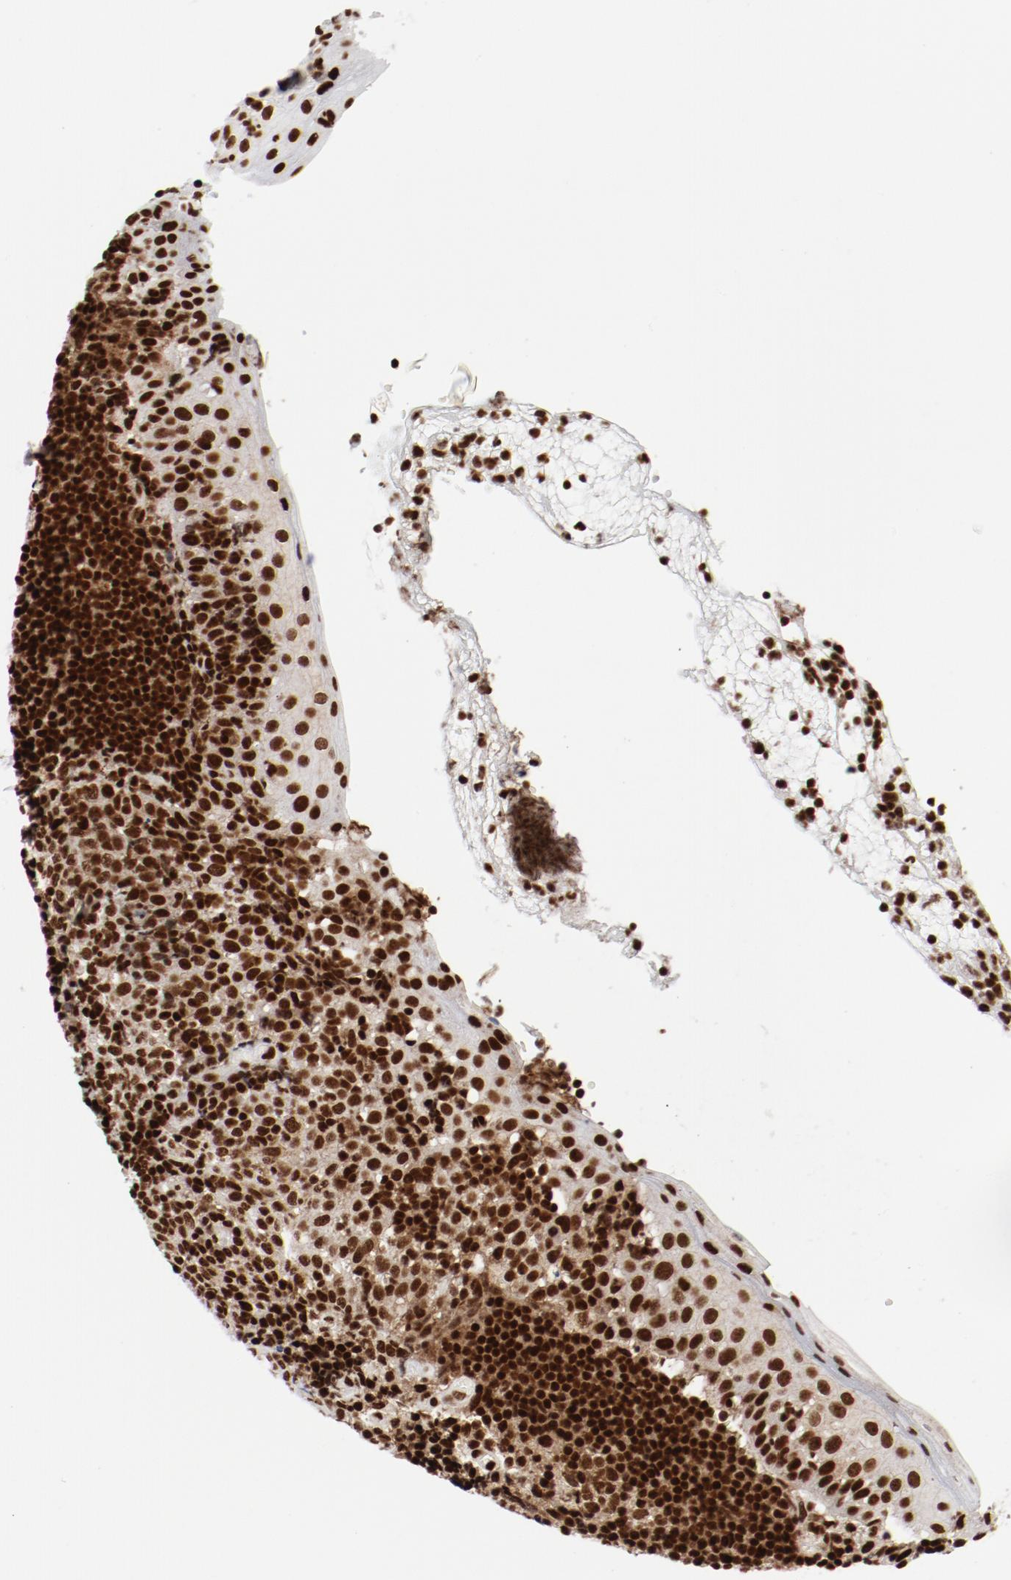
{"staining": {"intensity": "strong", "quantity": ">75%", "location": "nuclear"}, "tissue": "tonsil", "cell_type": "Germinal center cells", "image_type": "normal", "snomed": [{"axis": "morphology", "description": "Normal tissue, NOS"}, {"axis": "topography", "description": "Tonsil"}], "caption": "High-magnification brightfield microscopy of benign tonsil stained with DAB (brown) and counterstained with hematoxylin (blue). germinal center cells exhibit strong nuclear expression is present in about>75% of cells.", "gene": "NFYB", "patient": {"sex": "female", "age": 40}}